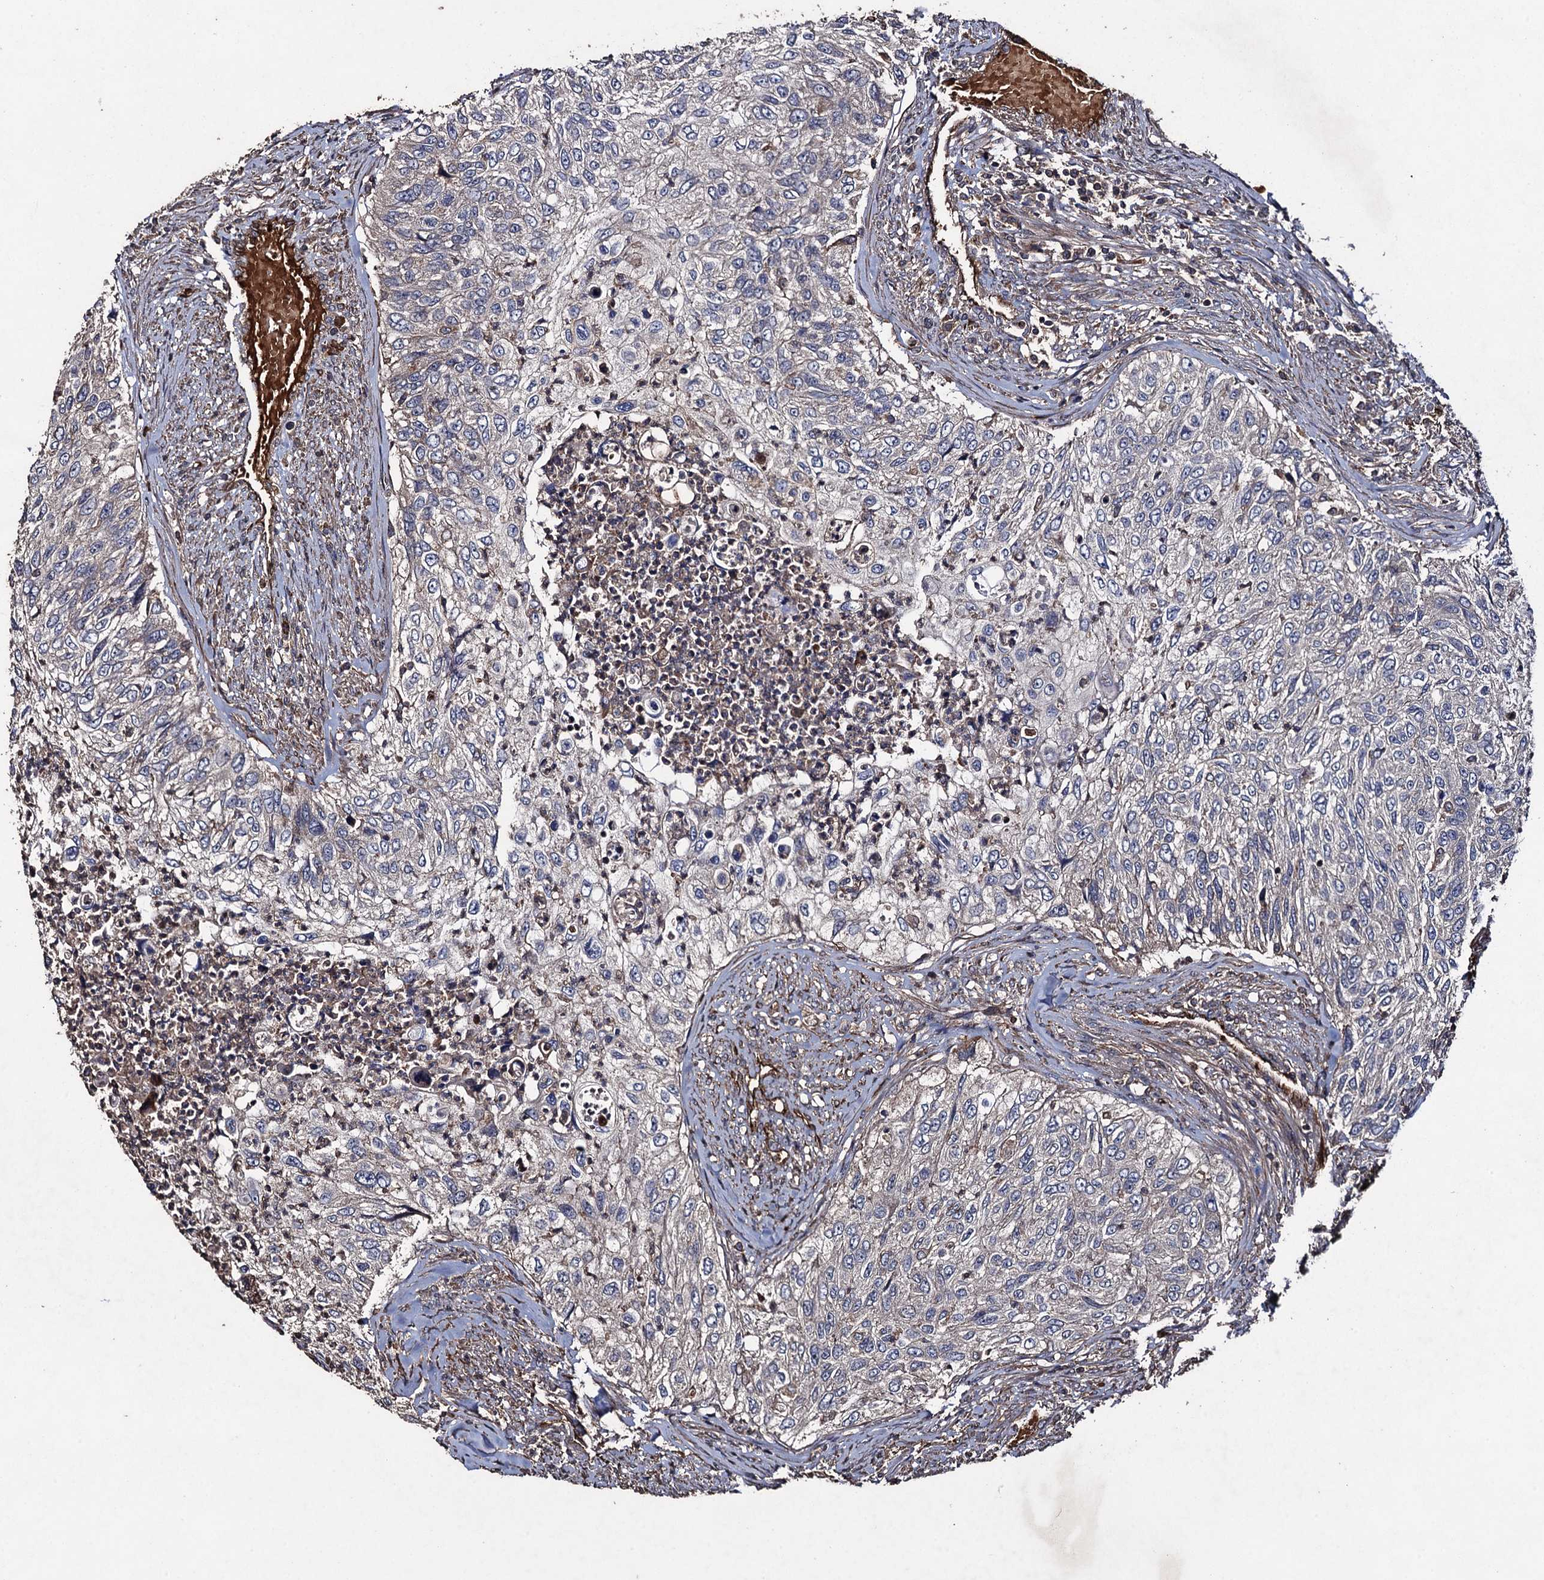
{"staining": {"intensity": "negative", "quantity": "none", "location": "none"}, "tissue": "urothelial cancer", "cell_type": "Tumor cells", "image_type": "cancer", "snomed": [{"axis": "morphology", "description": "Urothelial carcinoma, High grade"}, {"axis": "topography", "description": "Urinary bladder"}], "caption": "Immunohistochemistry (IHC) micrograph of neoplastic tissue: urothelial cancer stained with DAB reveals no significant protein staining in tumor cells.", "gene": "TXNDC11", "patient": {"sex": "female", "age": 60}}